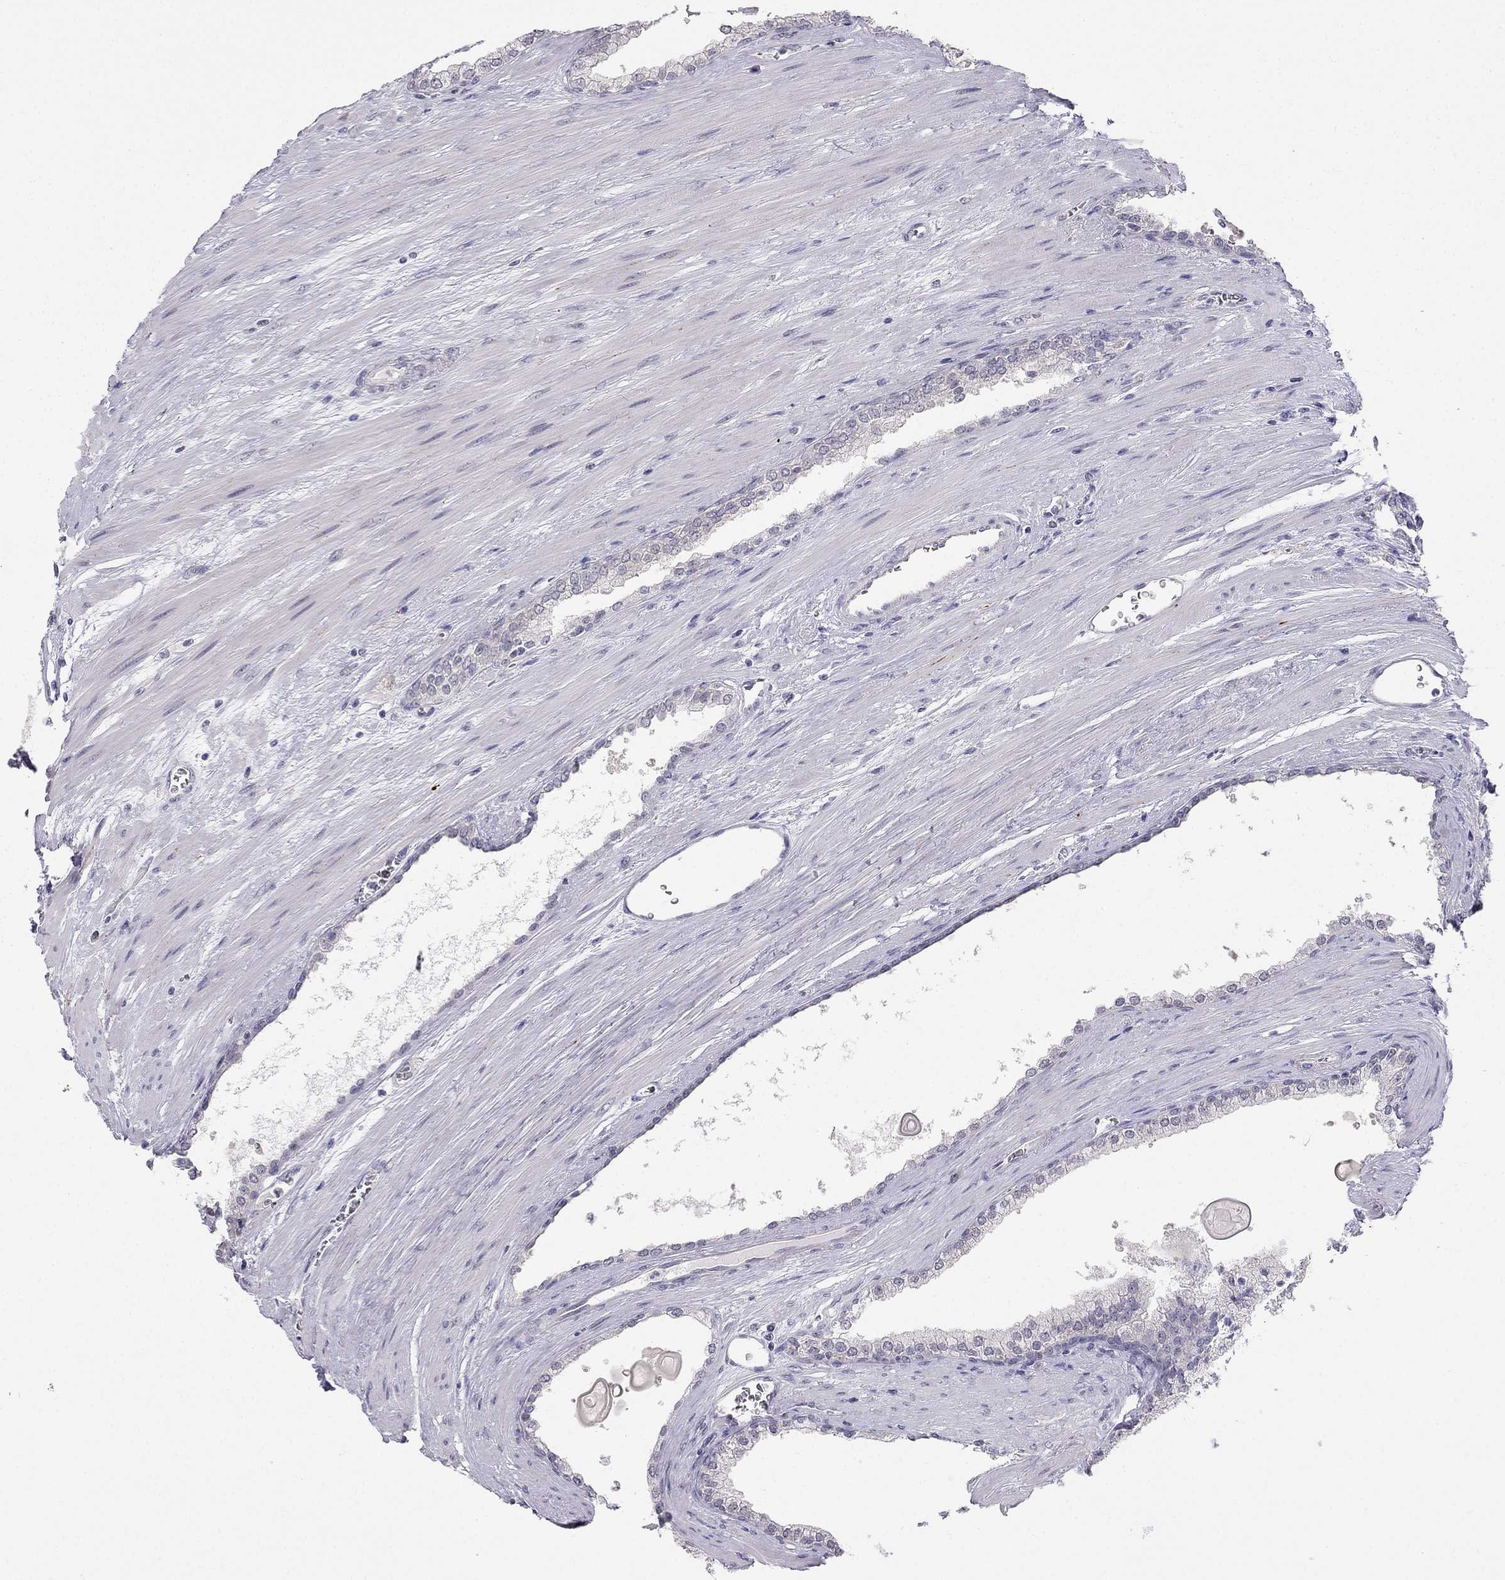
{"staining": {"intensity": "negative", "quantity": "none", "location": "none"}, "tissue": "prostate cancer", "cell_type": "Tumor cells", "image_type": "cancer", "snomed": [{"axis": "morphology", "description": "Adenocarcinoma, NOS"}, {"axis": "topography", "description": "Prostate"}], "caption": "An immunohistochemistry (IHC) micrograph of prostate adenocarcinoma is shown. There is no staining in tumor cells of prostate adenocarcinoma.", "gene": "C16orf89", "patient": {"sex": "male", "age": 67}}